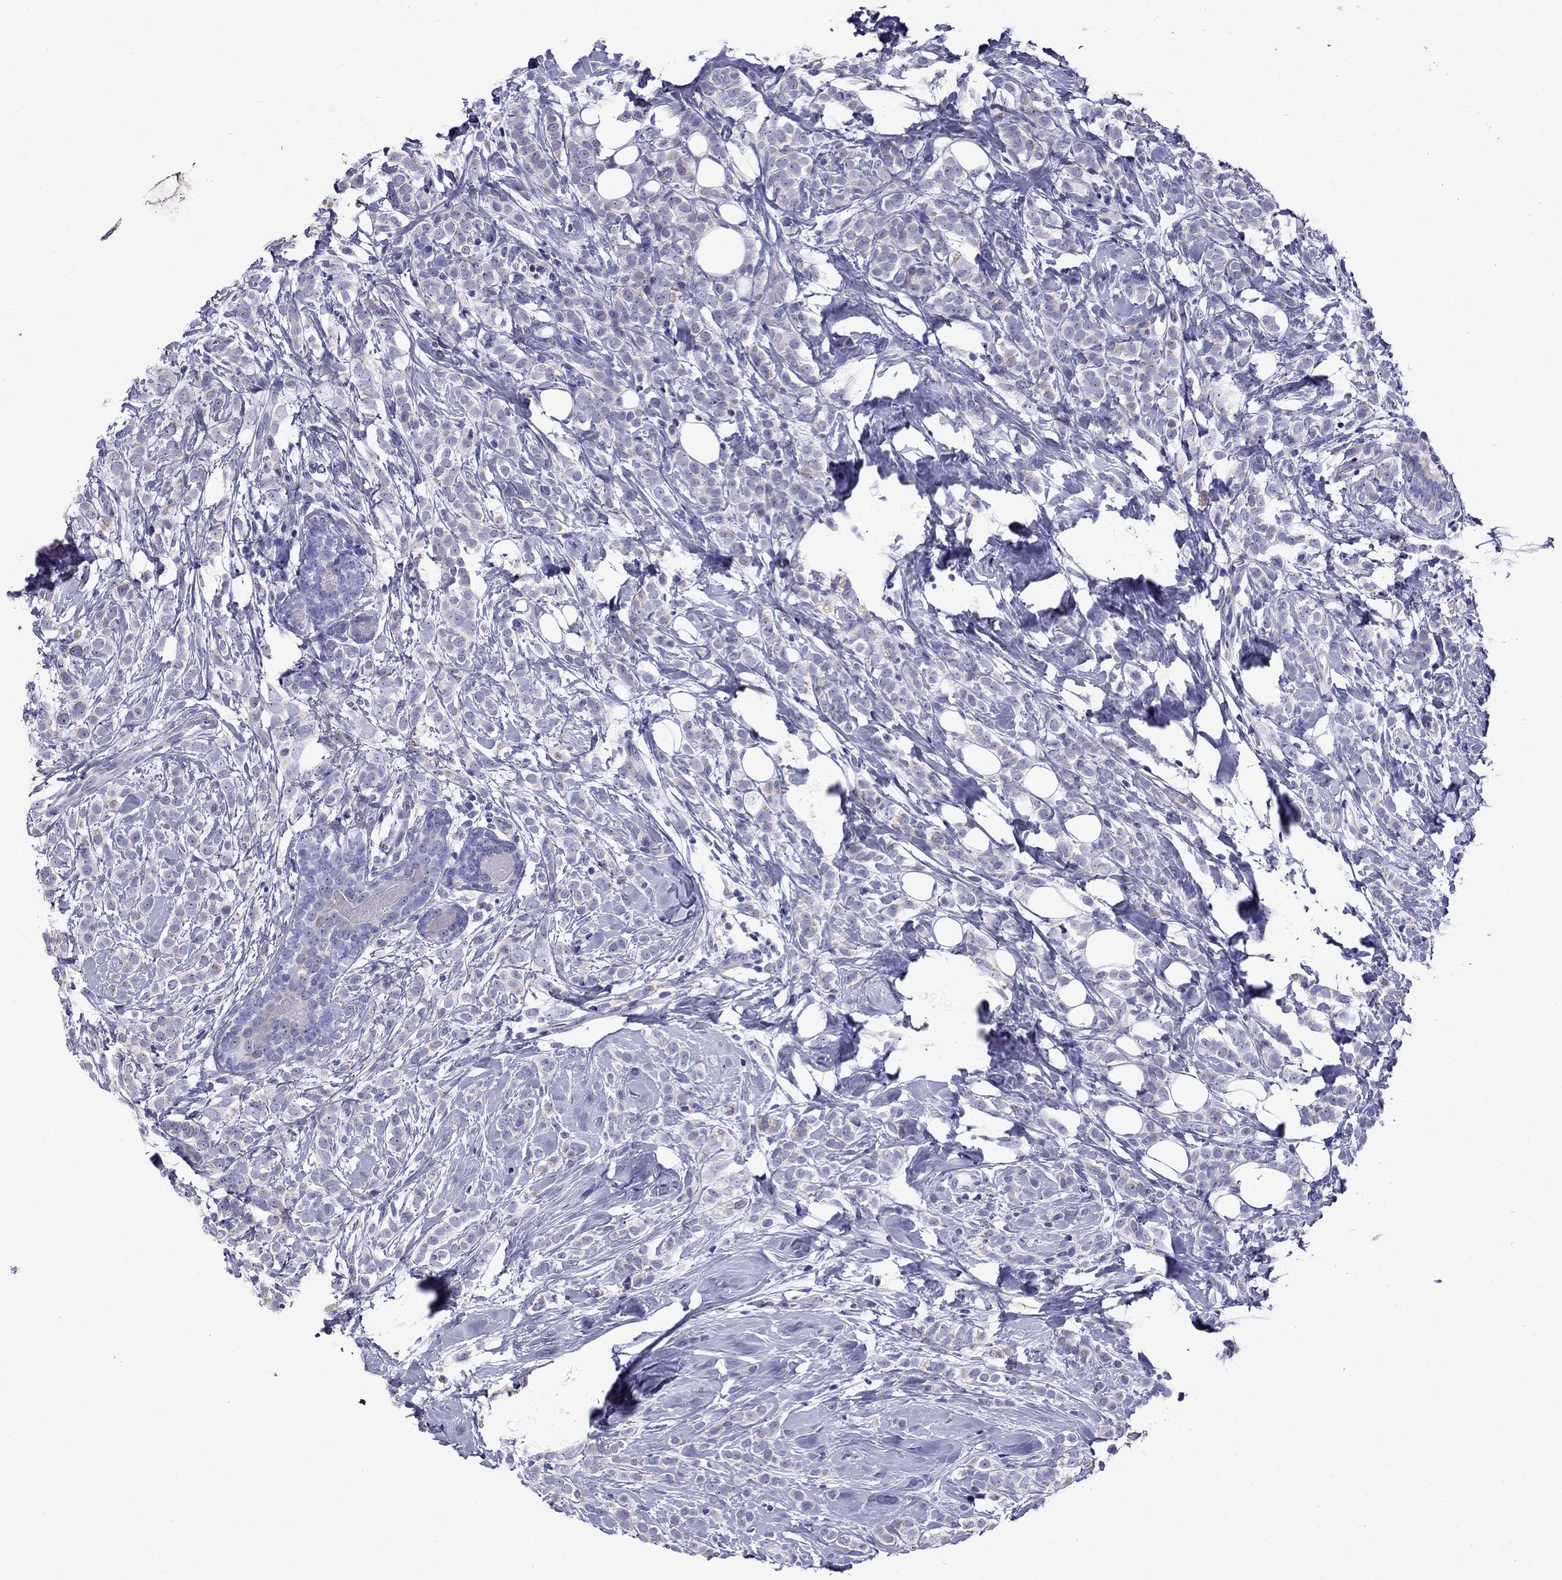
{"staining": {"intensity": "weak", "quantity": "25%-75%", "location": "cytoplasmic/membranous"}, "tissue": "breast cancer", "cell_type": "Tumor cells", "image_type": "cancer", "snomed": [{"axis": "morphology", "description": "Lobular carcinoma"}, {"axis": "topography", "description": "Breast"}], "caption": "Breast cancer (lobular carcinoma) stained with DAB IHC shows low levels of weak cytoplasmic/membranous expression in about 25%-75% of tumor cells. Using DAB (brown) and hematoxylin (blue) stains, captured at high magnification using brightfield microscopy.", "gene": "SCG2", "patient": {"sex": "female", "age": 49}}